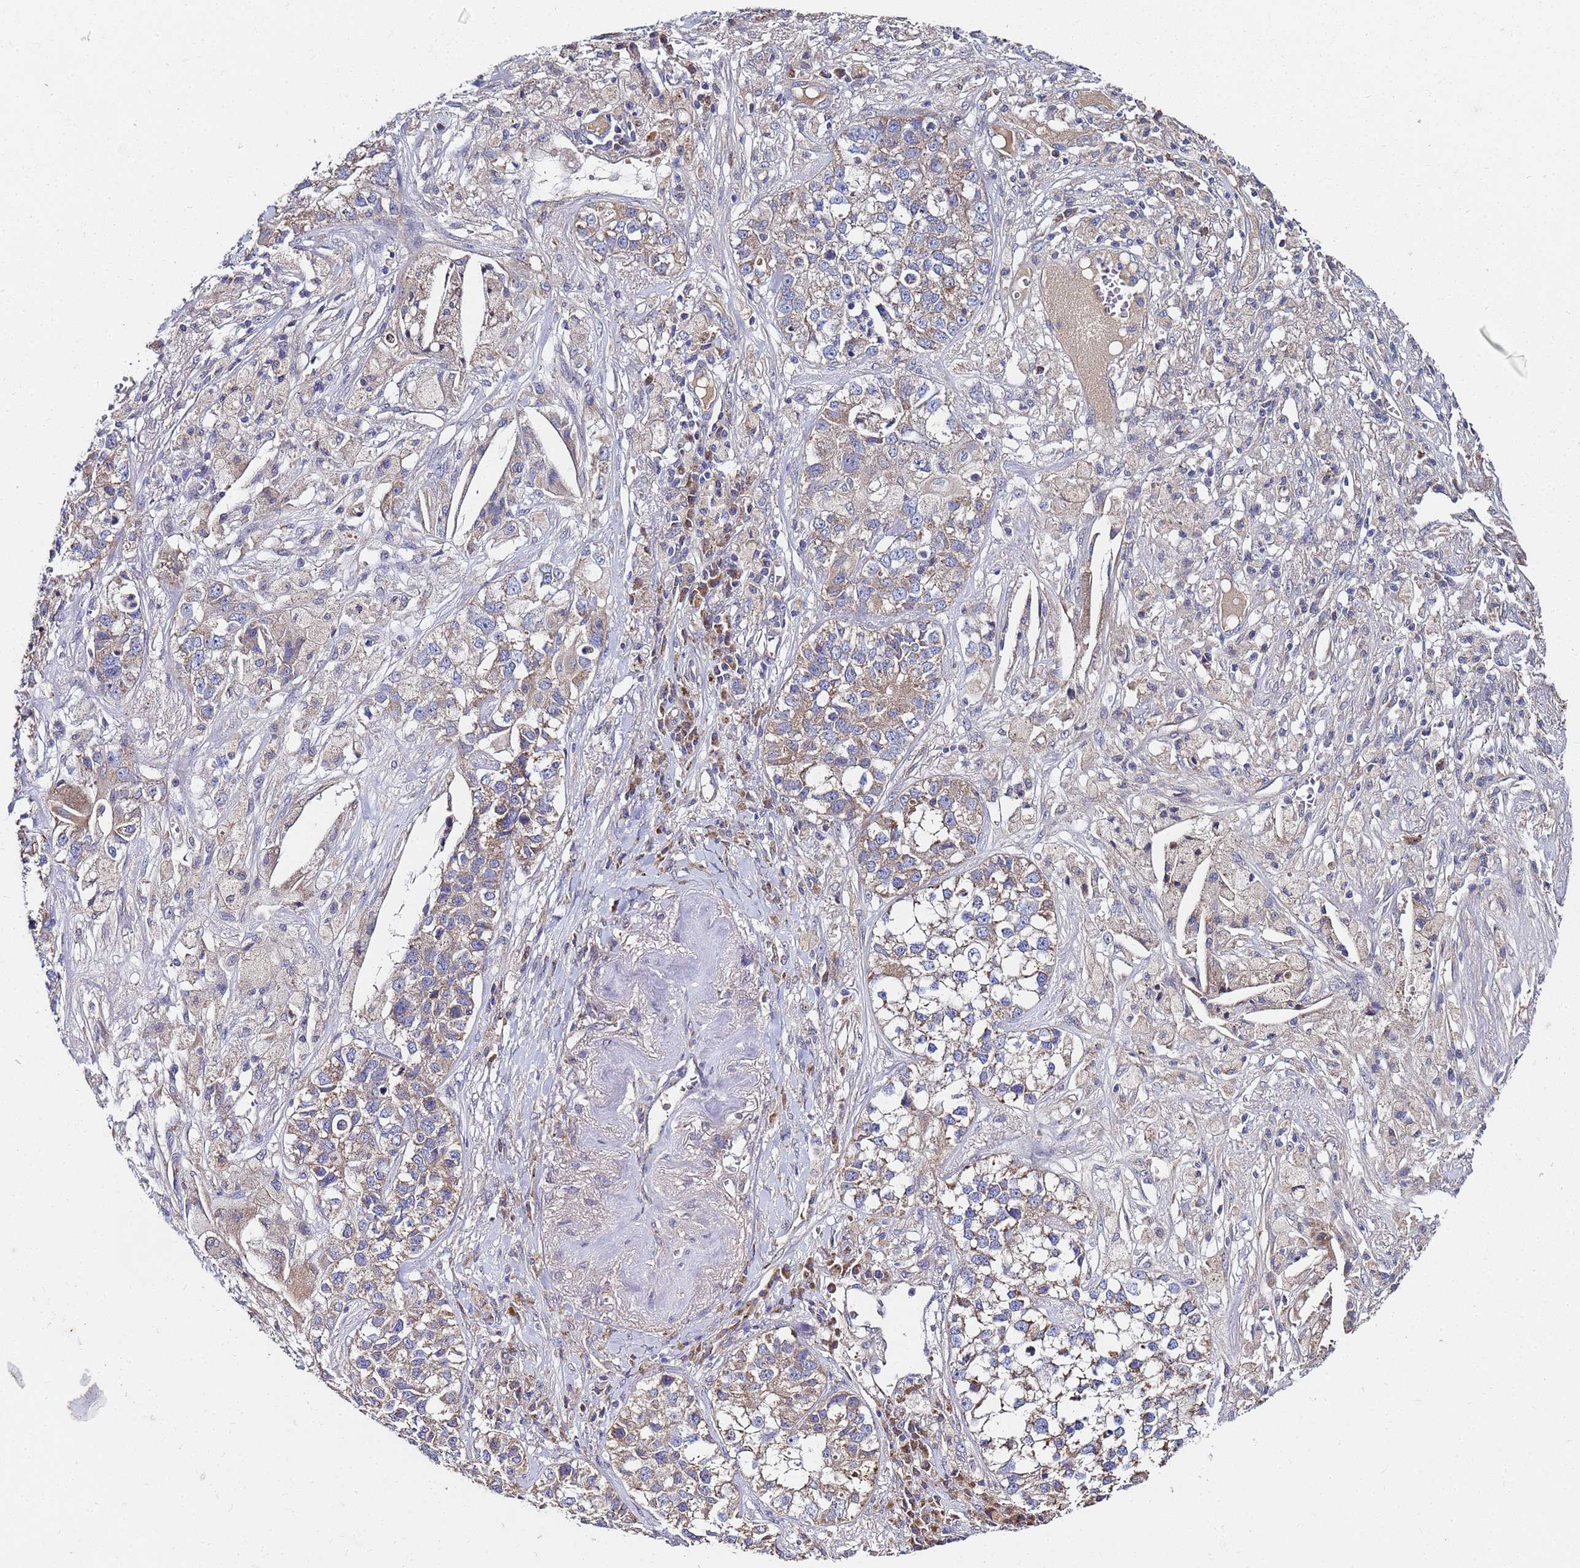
{"staining": {"intensity": "weak", "quantity": "25%-75%", "location": "cytoplasmic/membranous"}, "tissue": "lung cancer", "cell_type": "Tumor cells", "image_type": "cancer", "snomed": [{"axis": "morphology", "description": "Adenocarcinoma, NOS"}, {"axis": "topography", "description": "Lung"}], "caption": "Immunohistochemistry staining of lung cancer, which reveals low levels of weak cytoplasmic/membranous expression in approximately 25%-75% of tumor cells indicating weak cytoplasmic/membranous protein positivity. The staining was performed using DAB (brown) for protein detection and nuclei were counterstained in hematoxylin (blue).", "gene": "C5orf34", "patient": {"sex": "male", "age": 49}}